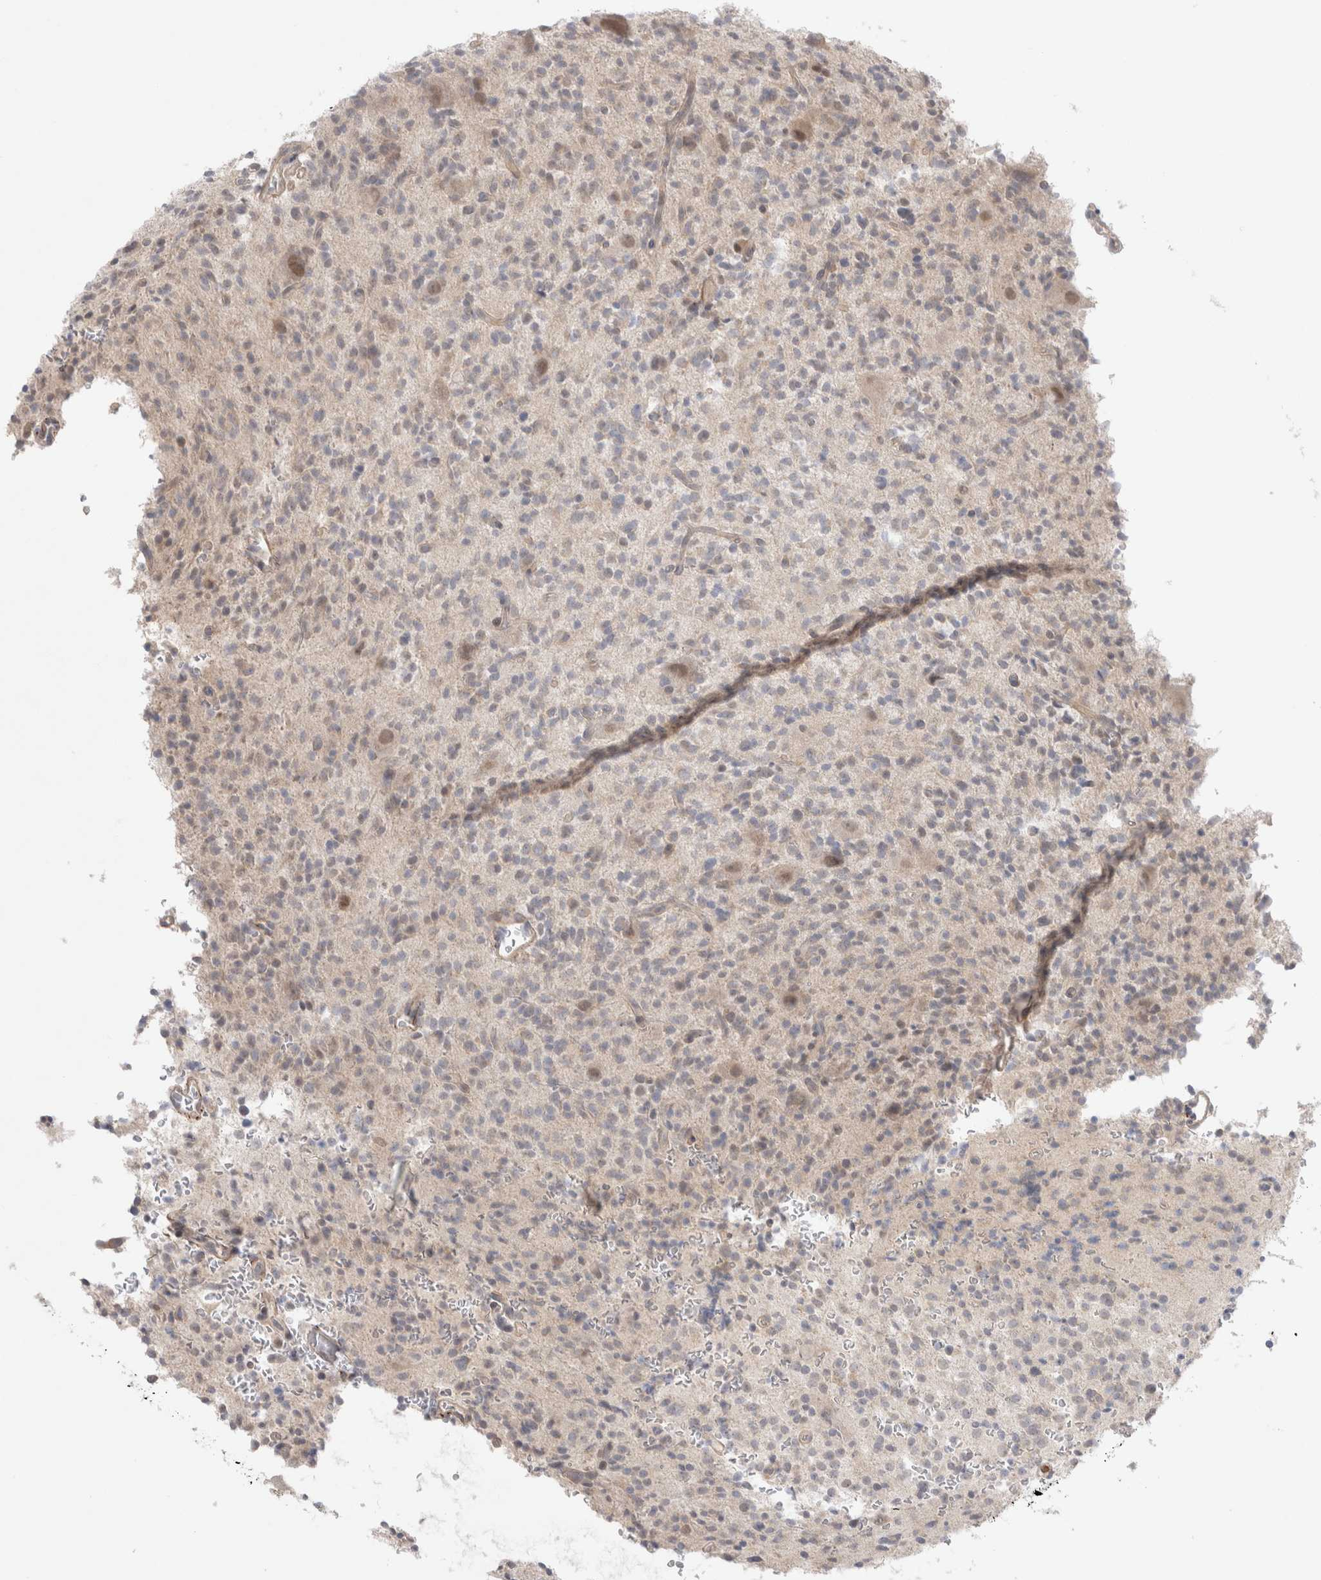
{"staining": {"intensity": "negative", "quantity": "none", "location": "none"}, "tissue": "glioma", "cell_type": "Tumor cells", "image_type": "cancer", "snomed": [{"axis": "morphology", "description": "Glioma, malignant, High grade"}, {"axis": "topography", "description": "Brain"}], "caption": "This photomicrograph is of glioma stained with immunohistochemistry (IHC) to label a protein in brown with the nuclei are counter-stained blue. There is no positivity in tumor cells.", "gene": "GSDMB", "patient": {"sex": "male", "age": 34}}